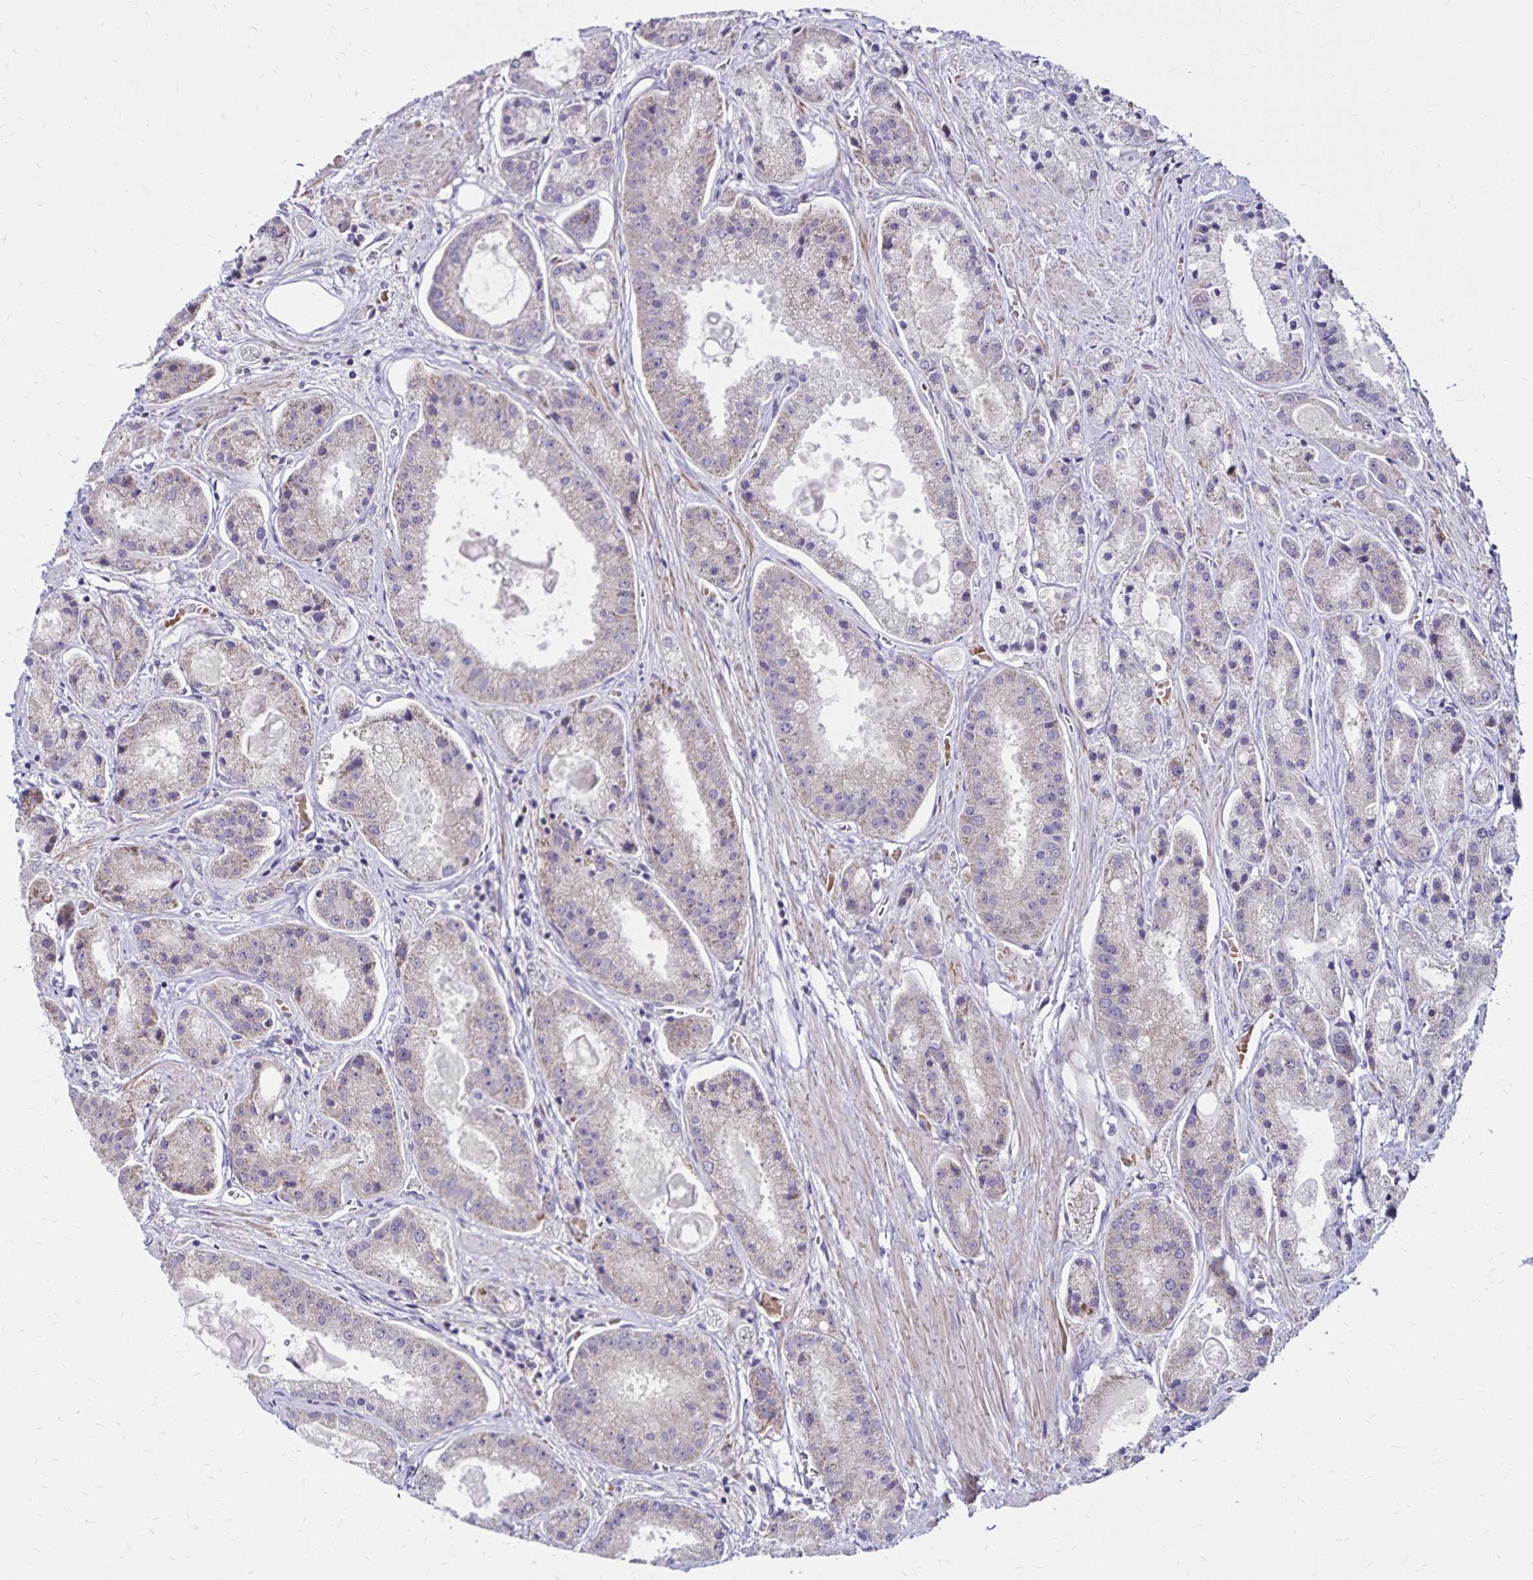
{"staining": {"intensity": "weak", "quantity": "<25%", "location": "cytoplasmic/membranous"}, "tissue": "prostate cancer", "cell_type": "Tumor cells", "image_type": "cancer", "snomed": [{"axis": "morphology", "description": "Adenocarcinoma, High grade"}, {"axis": "topography", "description": "Prostate"}], "caption": "High-grade adenocarcinoma (prostate) was stained to show a protein in brown. There is no significant positivity in tumor cells. (DAB (3,3'-diaminobenzidine) immunohistochemistry (IHC) visualized using brightfield microscopy, high magnification).", "gene": "FSD1", "patient": {"sex": "male", "age": 67}}